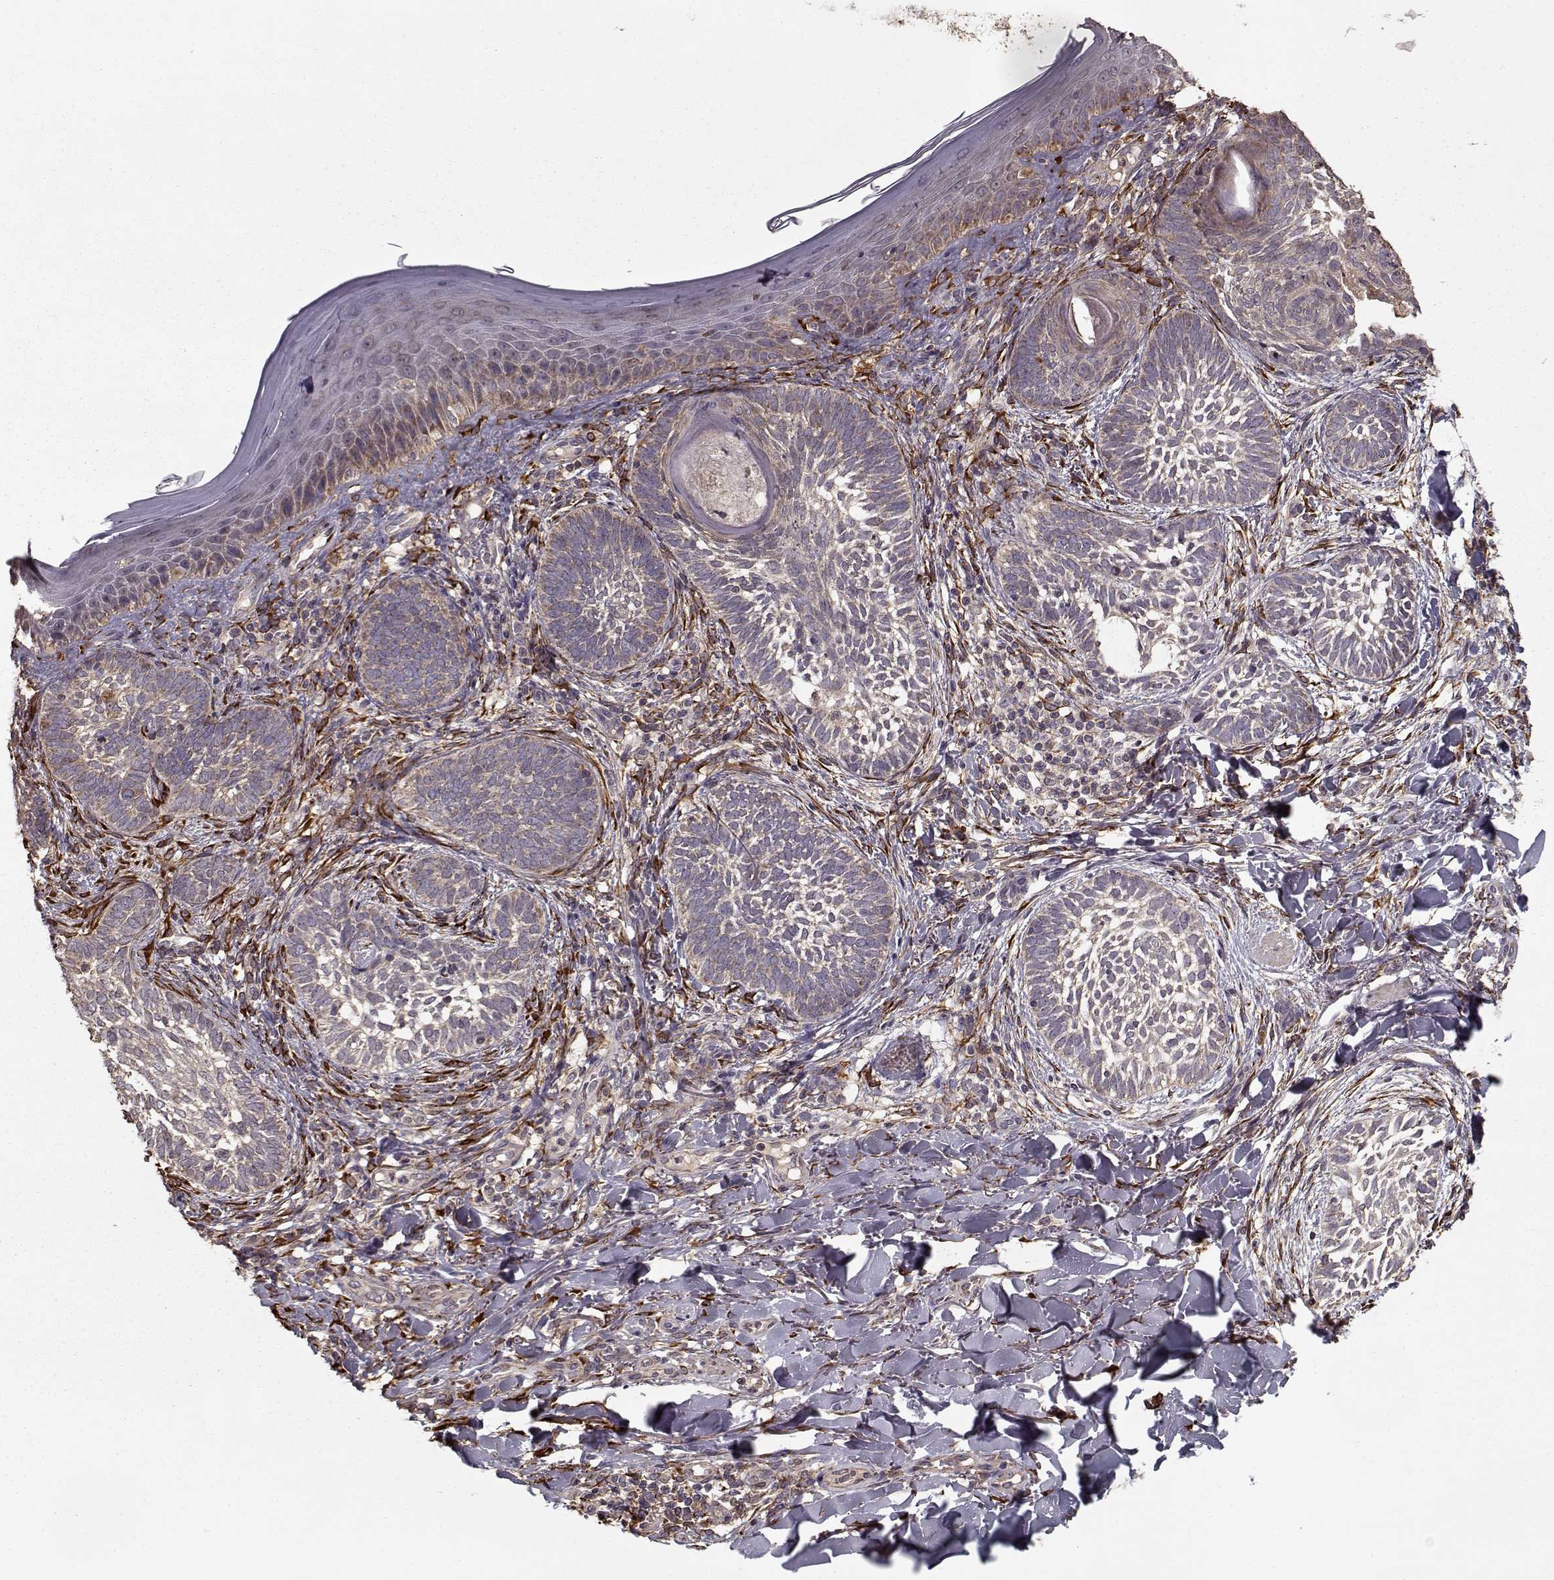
{"staining": {"intensity": "weak", "quantity": ">75%", "location": "cytoplasmic/membranous"}, "tissue": "skin cancer", "cell_type": "Tumor cells", "image_type": "cancer", "snomed": [{"axis": "morphology", "description": "Normal tissue, NOS"}, {"axis": "morphology", "description": "Basal cell carcinoma"}, {"axis": "topography", "description": "Skin"}], "caption": "Tumor cells reveal low levels of weak cytoplasmic/membranous expression in approximately >75% of cells in skin basal cell carcinoma.", "gene": "IMMP1L", "patient": {"sex": "male", "age": 46}}